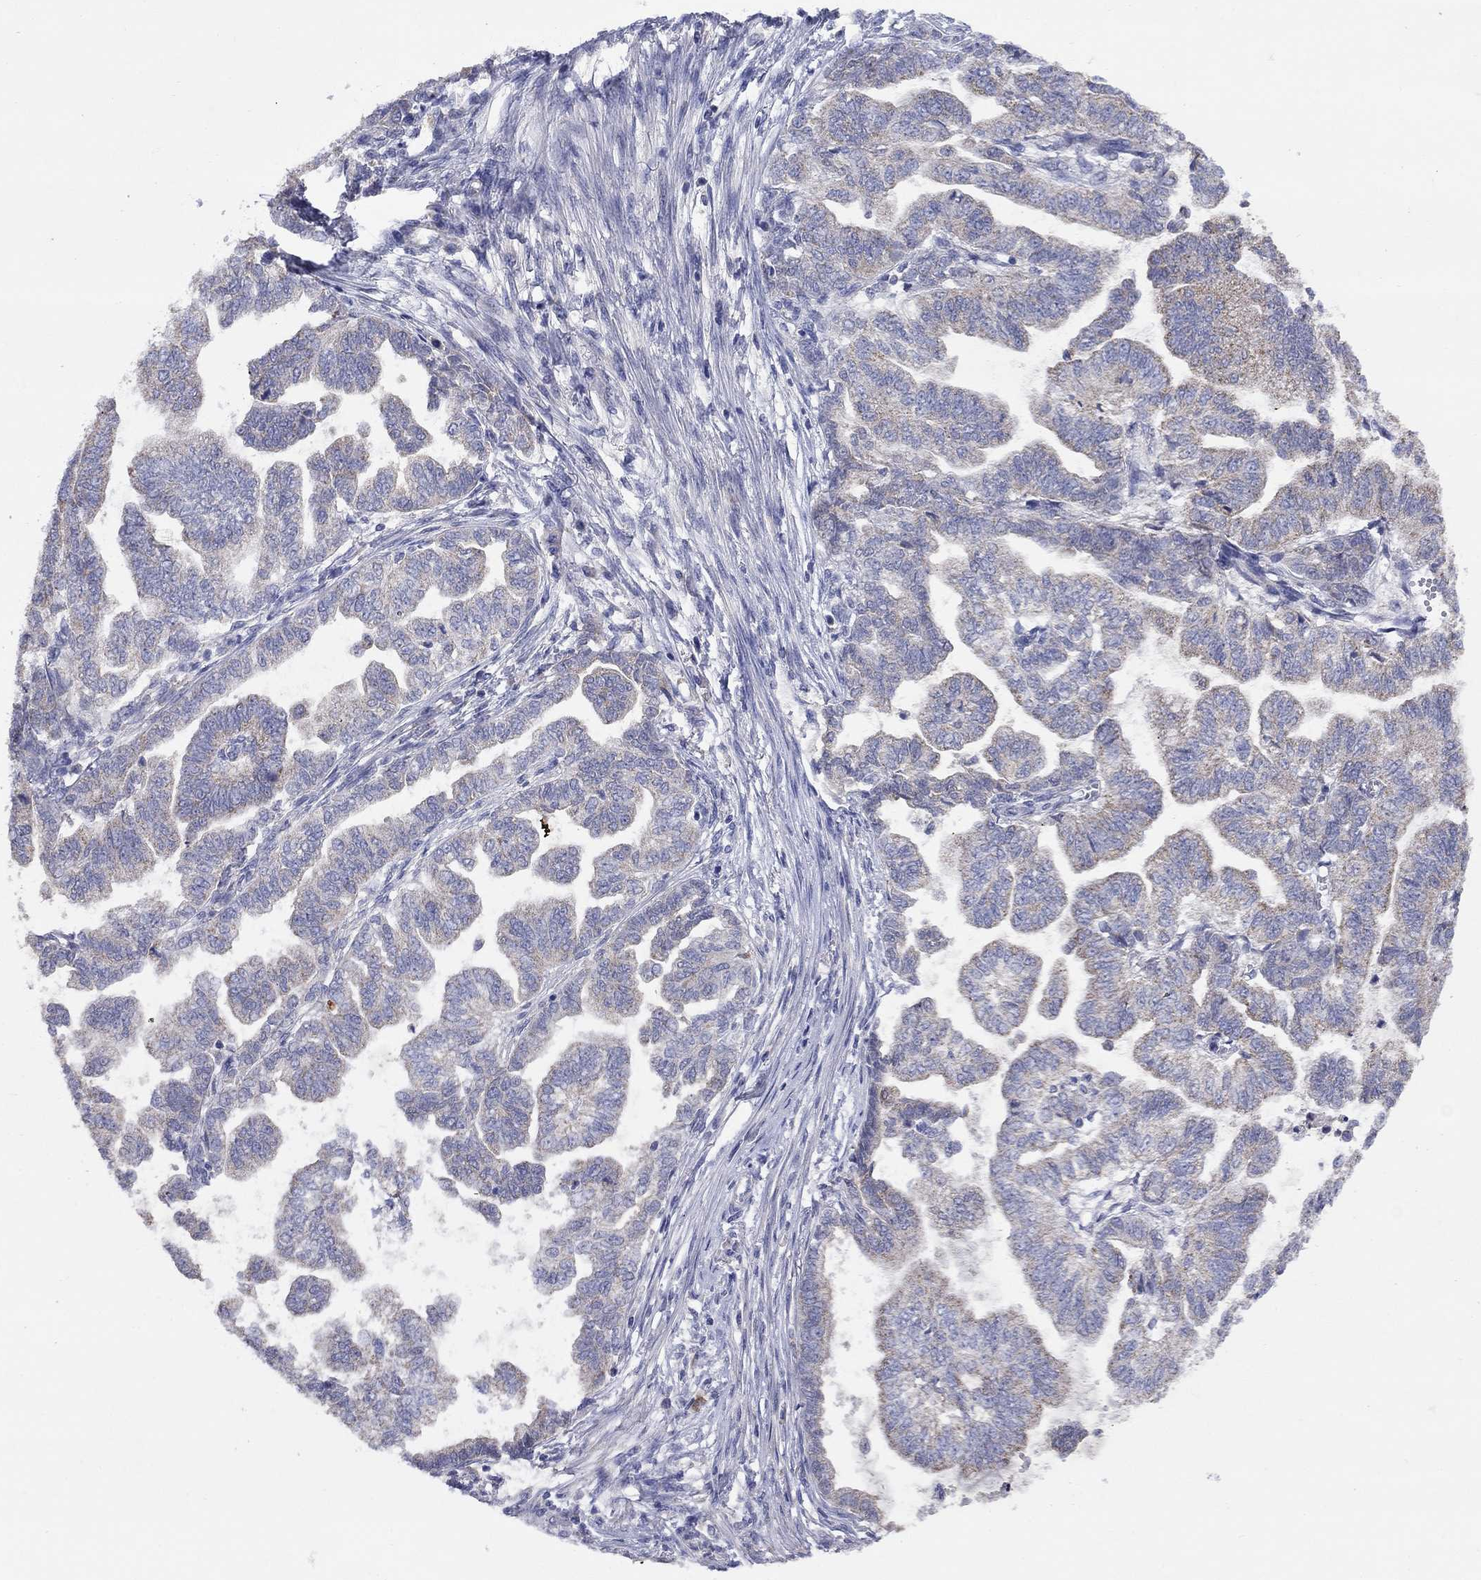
{"staining": {"intensity": "weak", "quantity": "25%-75%", "location": "cytoplasmic/membranous"}, "tissue": "stomach cancer", "cell_type": "Tumor cells", "image_type": "cancer", "snomed": [{"axis": "morphology", "description": "Adenocarcinoma, NOS"}, {"axis": "topography", "description": "Stomach"}], "caption": "Protein analysis of stomach cancer tissue displays weak cytoplasmic/membranous positivity in about 25%-75% of tumor cells.", "gene": "CLVS1", "patient": {"sex": "male", "age": 83}}